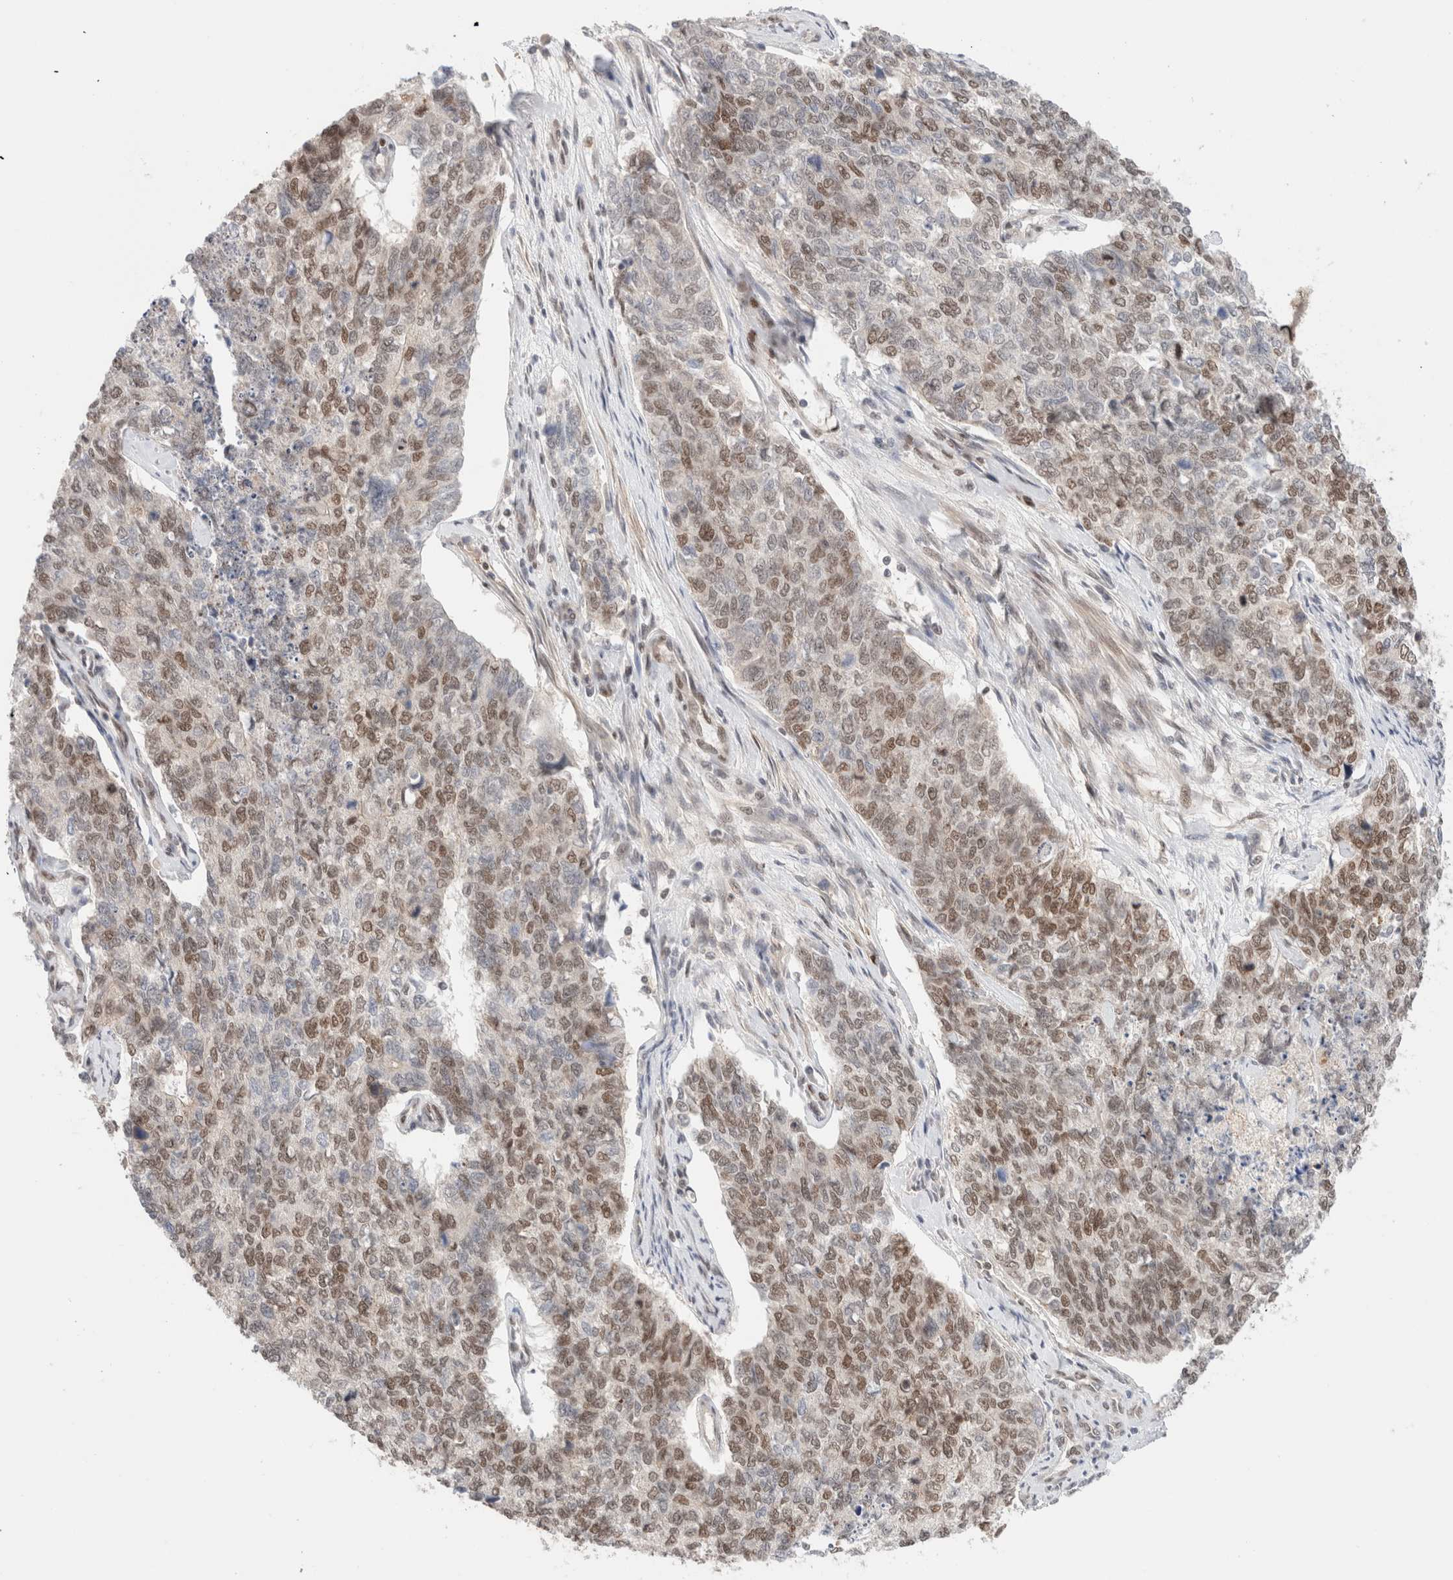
{"staining": {"intensity": "moderate", "quantity": ">75%", "location": "nuclear"}, "tissue": "cervical cancer", "cell_type": "Tumor cells", "image_type": "cancer", "snomed": [{"axis": "morphology", "description": "Squamous cell carcinoma, NOS"}, {"axis": "topography", "description": "Cervix"}], "caption": "The image reveals staining of cervical cancer (squamous cell carcinoma), revealing moderate nuclear protein staining (brown color) within tumor cells. The staining is performed using DAB brown chromogen to label protein expression. The nuclei are counter-stained blue using hematoxylin.", "gene": "GATAD2A", "patient": {"sex": "female", "age": 63}}